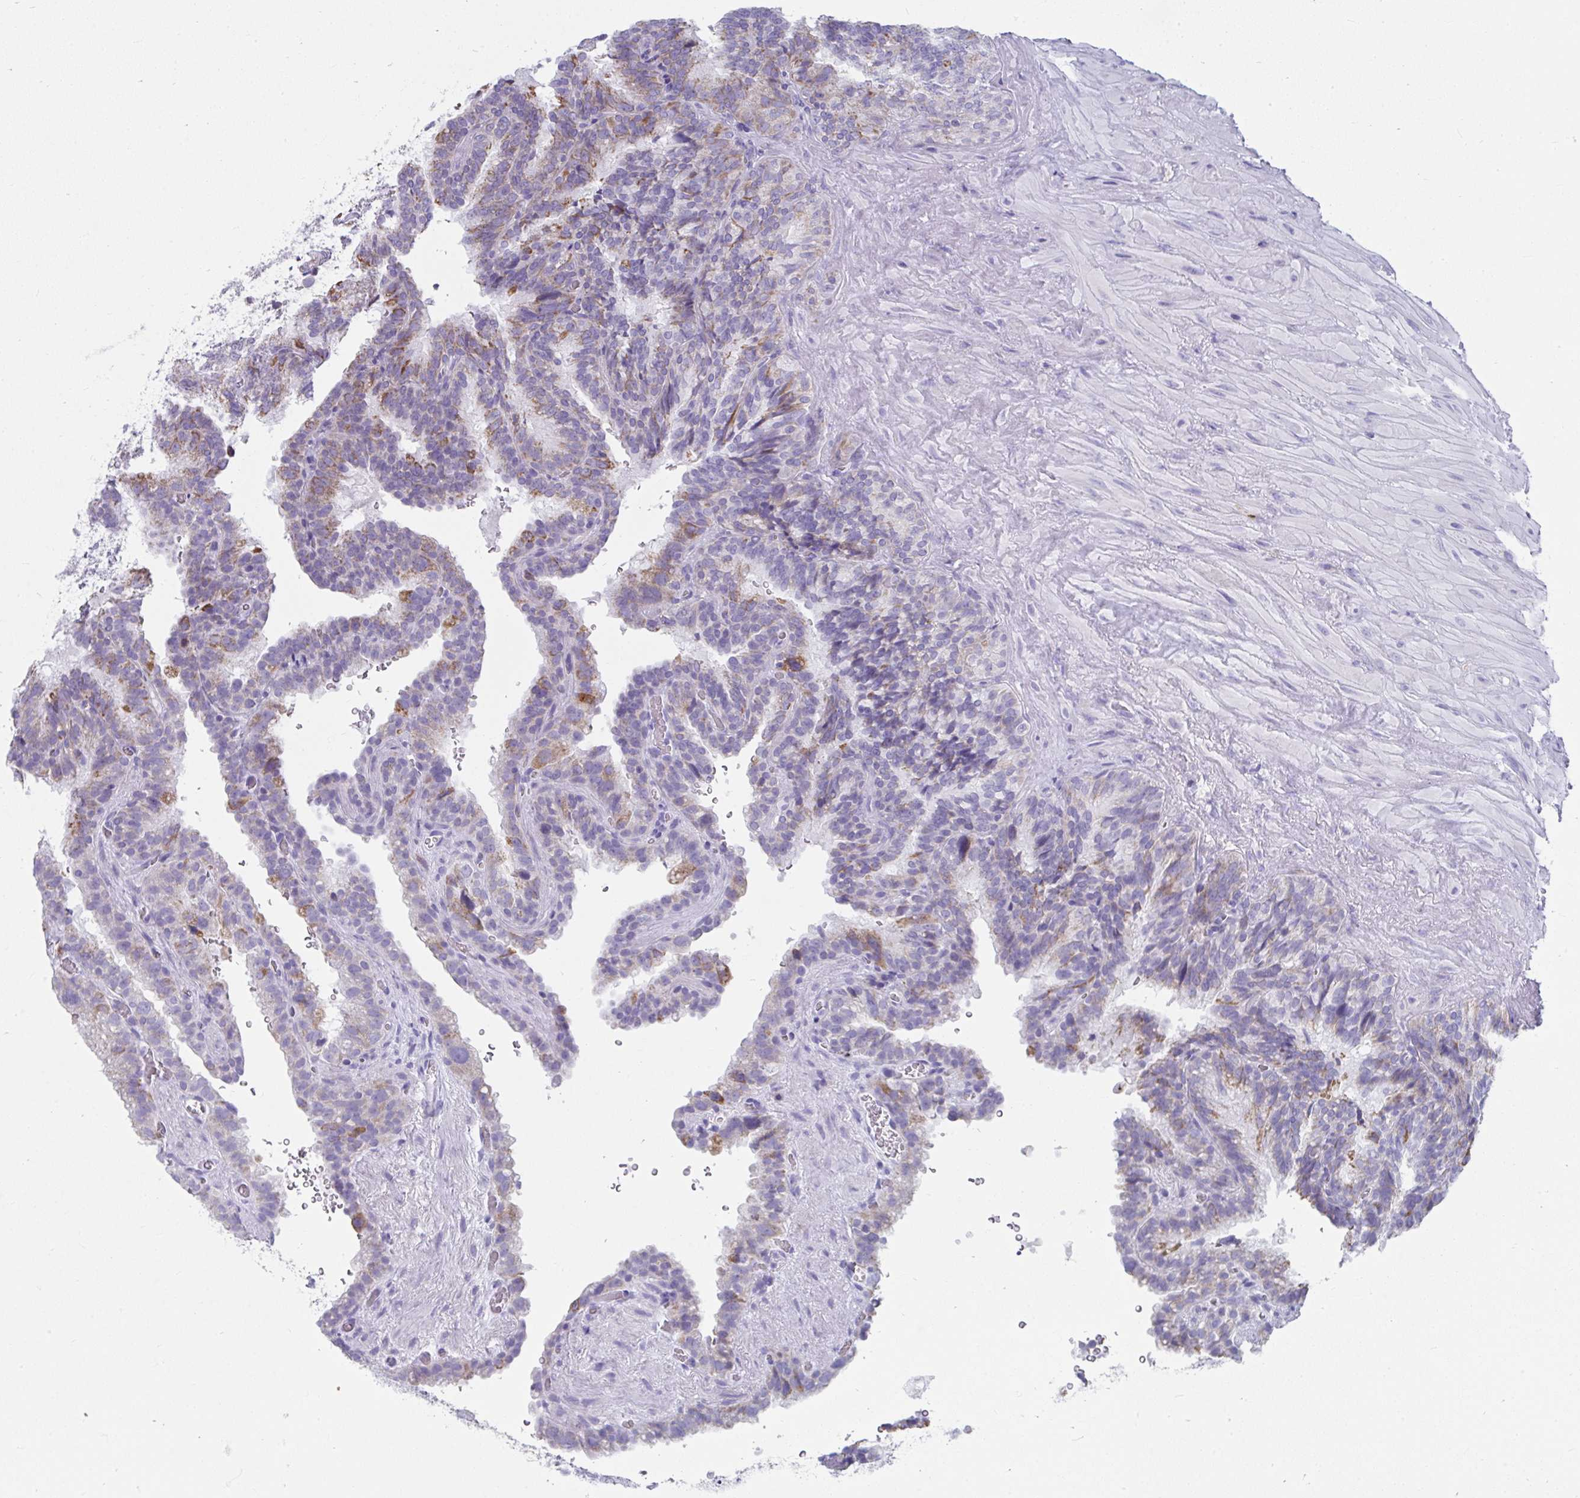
{"staining": {"intensity": "moderate", "quantity": "<25%", "location": "cytoplasmic/membranous"}, "tissue": "seminal vesicle", "cell_type": "Glandular cells", "image_type": "normal", "snomed": [{"axis": "morphology", "description": "Normal tissue, NOS"}, {"axis": "topography", "description": "Seminal veicle"}], "caption": "Brown immunohistochemical staining in benign human seminal vesicle shows moderate cytoplasmic/membranous expression in approximately <25% of glandular cells.", "gene": "SLC6A1", "patient": {"sex": "male", "age": 60}}